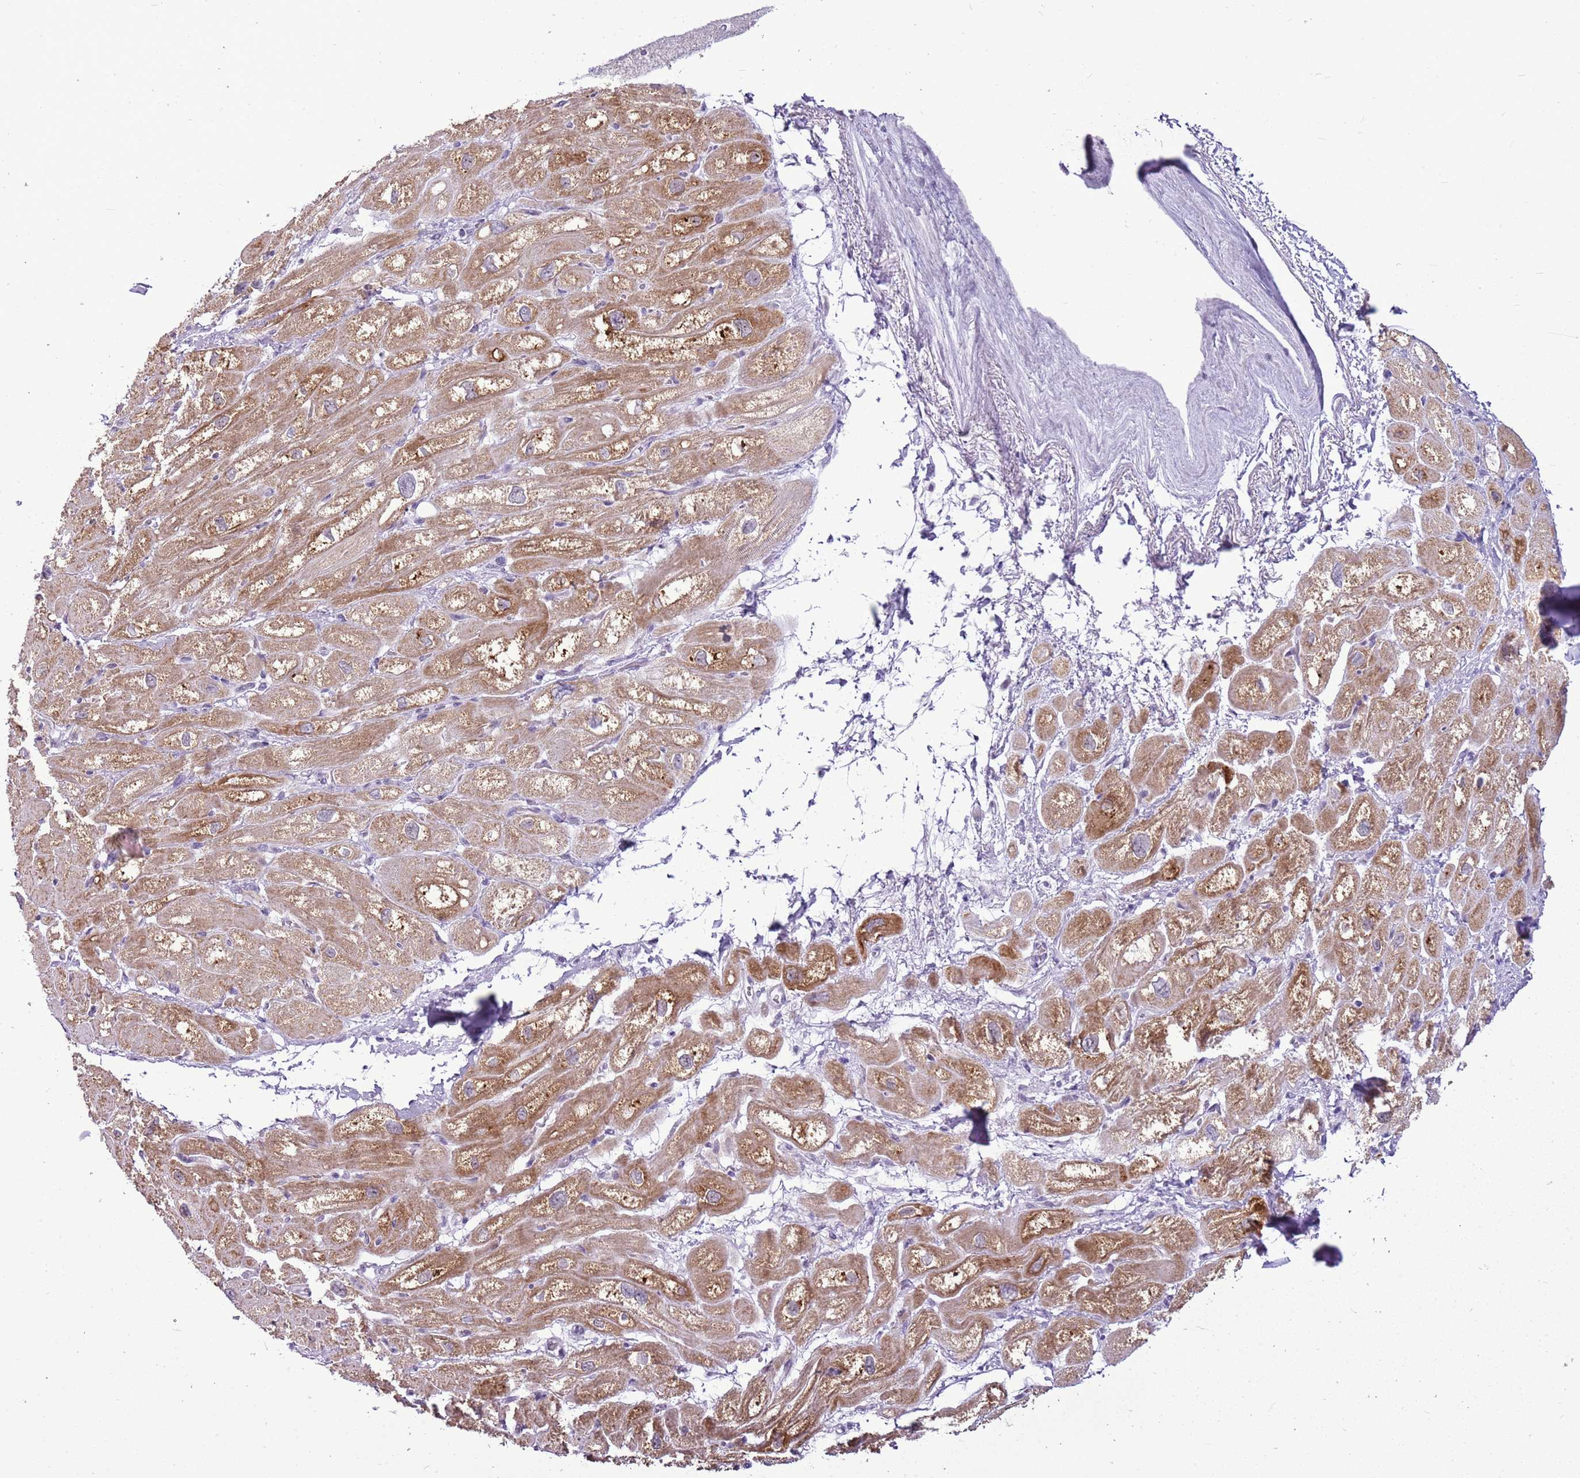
{"staining": {"intensity": "moderate", "quantity": ">75%", "location": "cytoplasmic/membranous"}, "tissue": "heart muscle", "cell_type": "Cardiomyocytes", "image_type": "normal", "snomed": [{"axis": "morphology", "description": "Normal tissue, NOS"}, {"axis": "topography", "description": "Heart"}], "caption": "Cardiomyocytes demonstrate medium levels of moderate cytoplasmic/membranous staining in approximately >75% of cells in normal human heart muscle.", "gene": "RPL3L", "patient": {"sex": "male", "age": 50}}